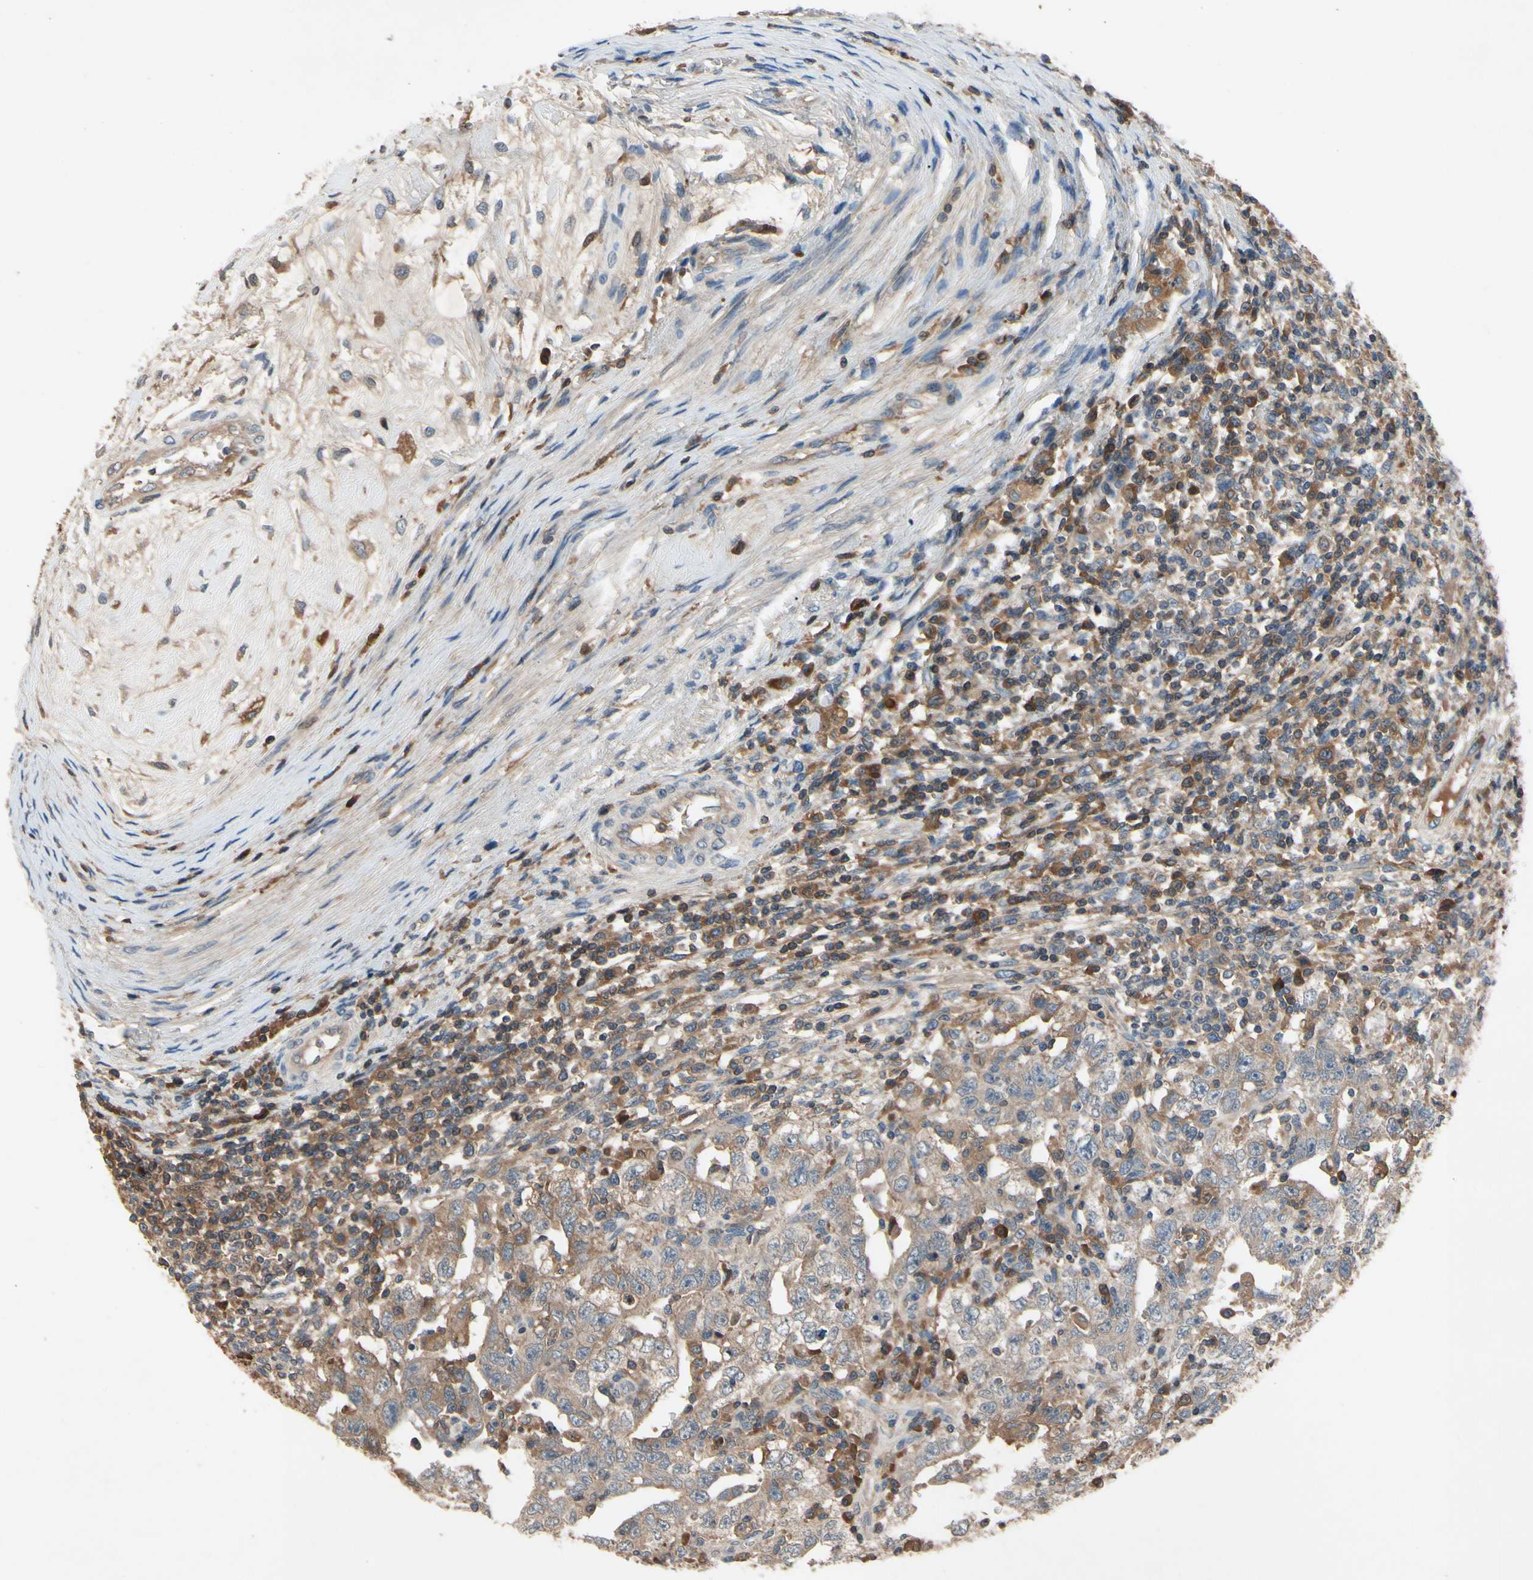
{"staining": {"intensity": "weak", "quantity": ">75%", "location": "cytoplasmic/membranous"}, "tissue": "testis cancer", "cell_type": "Tumor cells", "image_type": "cancer", "snomed": [{"axis": "morphology", "description": "Carcinoma, Embryonal, NOS"}, {"axis": "topography", "description": "Testis"}], "caption": "Protein expression analysis of testis cancer displays weak cytoplasmic/membranous expression in approximately >75% of tumor cells.", "gene": "IL1RL1", "patient": {"sex": "male", "age": 26}}